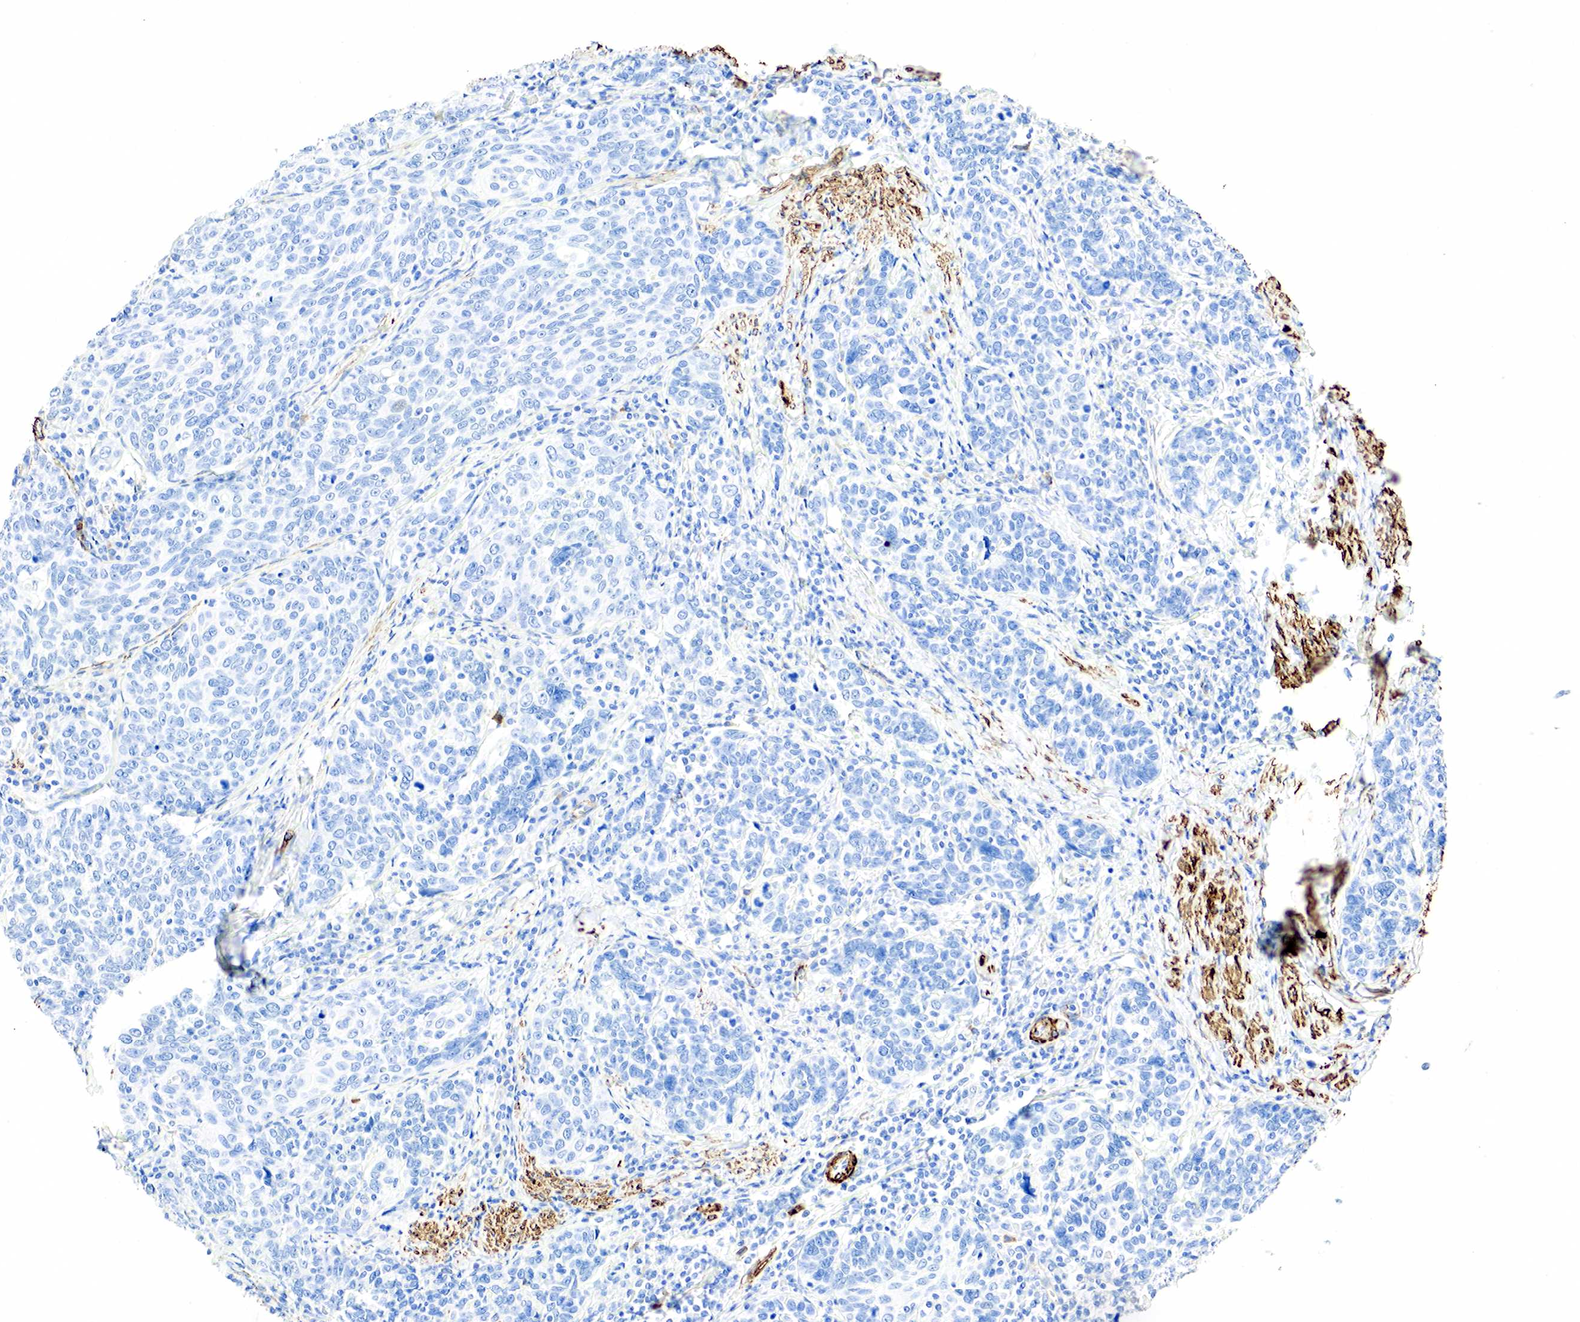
{"staining": {"intensity": "negative", "quantity": "none", "location": "none"}, "tissue": "cervical cancer", "cell_type": "Tumor cells", "image_type": "cancer", "snomed": [{"axis": "morphology", "description": "Squamous cell carcinoma, NOS"}, {"axis": "topography", "description": "Cervix"}], "caption": "Tumor cells show no significant staining in cervical cancer (squamous cell carcinoma).", "gene": "ACTA1", "patient": {"sex": "female", "age": 41}}